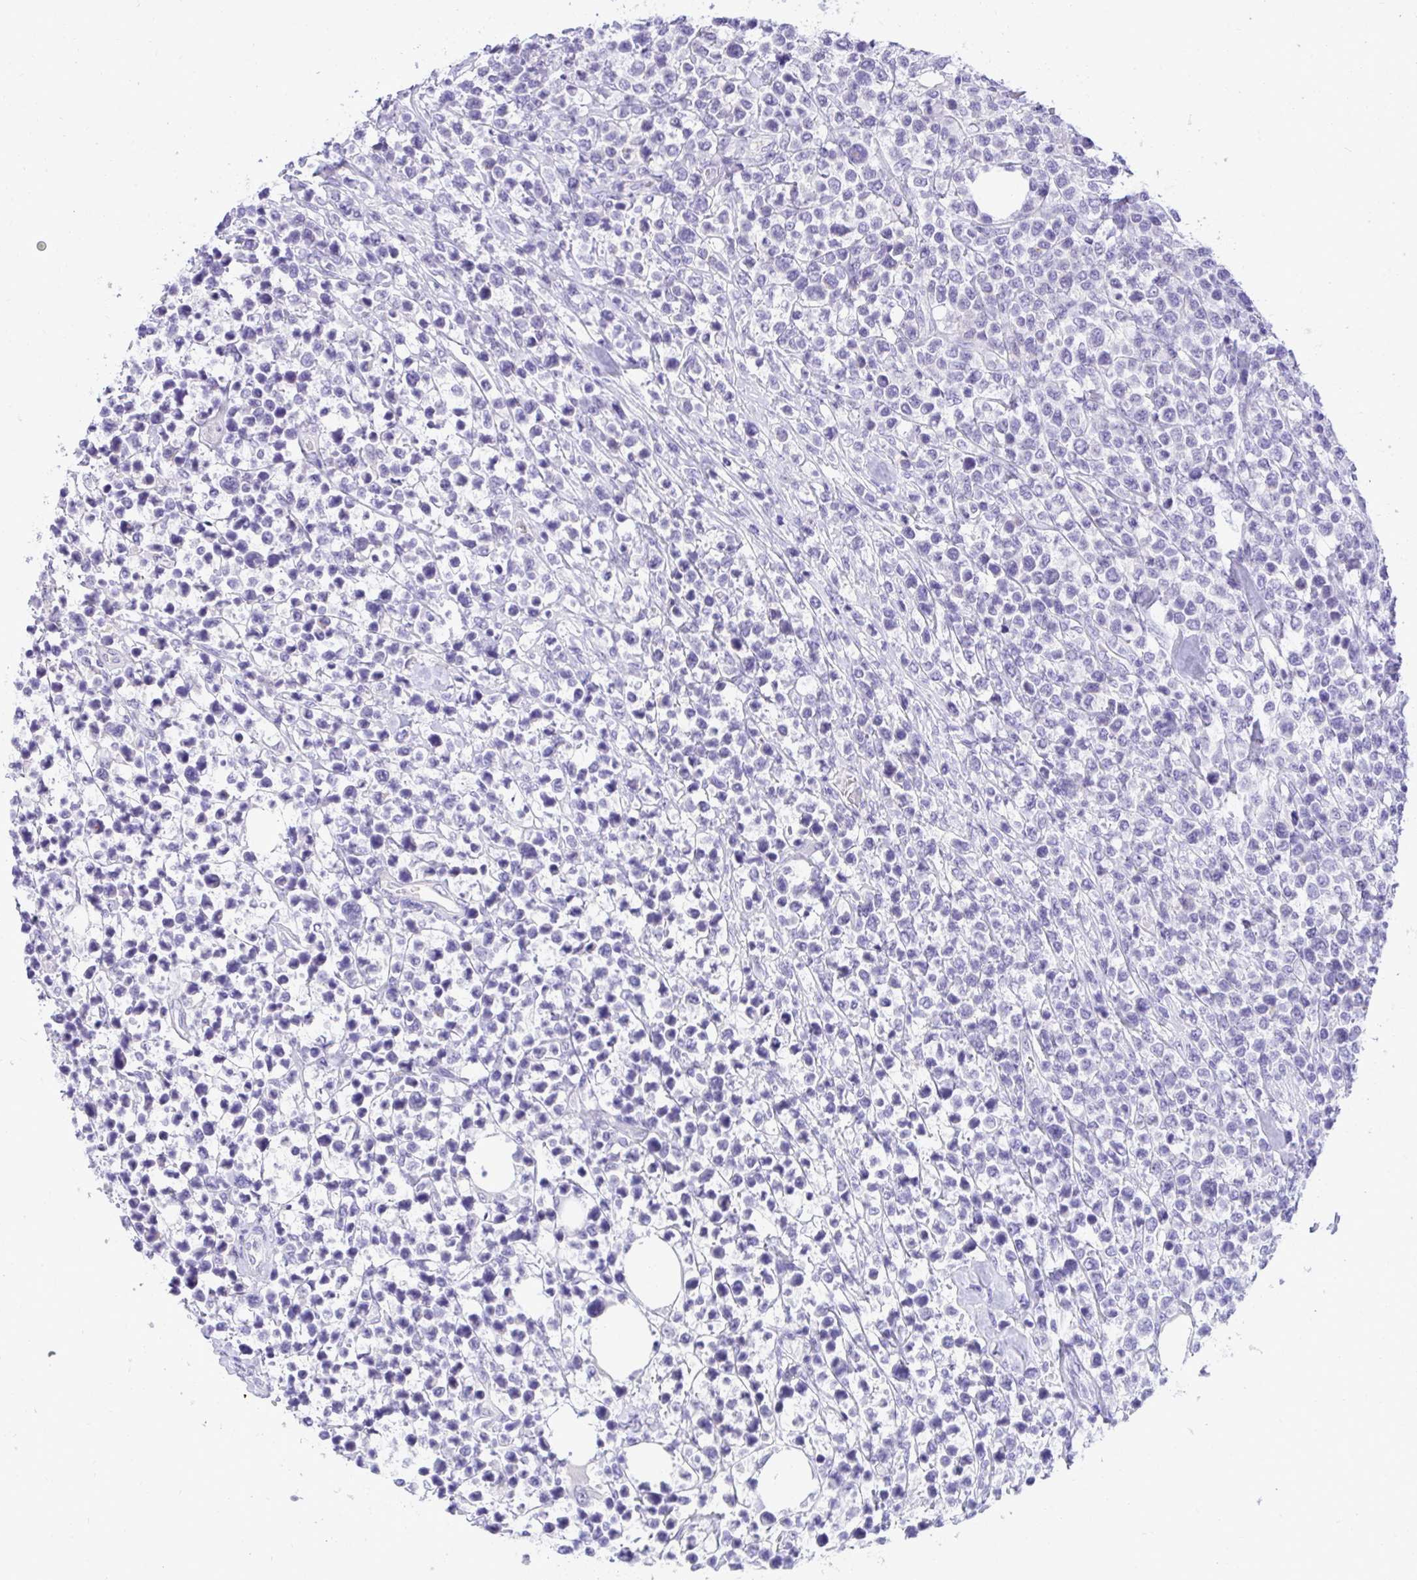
{"staining": {"intensity": "negative", "quantity": "none", "location": "none"}, "tissue": "lymphoma", "cell_type": "Tumor cells", "image_type": "cancer", "snomed": [{"axis": "morphology", "description": "Malignant lymphoma, non-Hodgkin's type, High grade"}, {"axis": "topography", "description": "Soft tissue"}], "caption": "The immunohistochemistry photomicrograph has no significant positivity in tumor cells of lymphoma tissue. The staining is performed using DAB (3,3'-diaminobenzidine) brown chromogen with nuclei counter-stained in using hematoxylin.", "gene": "PGM2L1", "patient": {"sex": "female", "age": 56}}